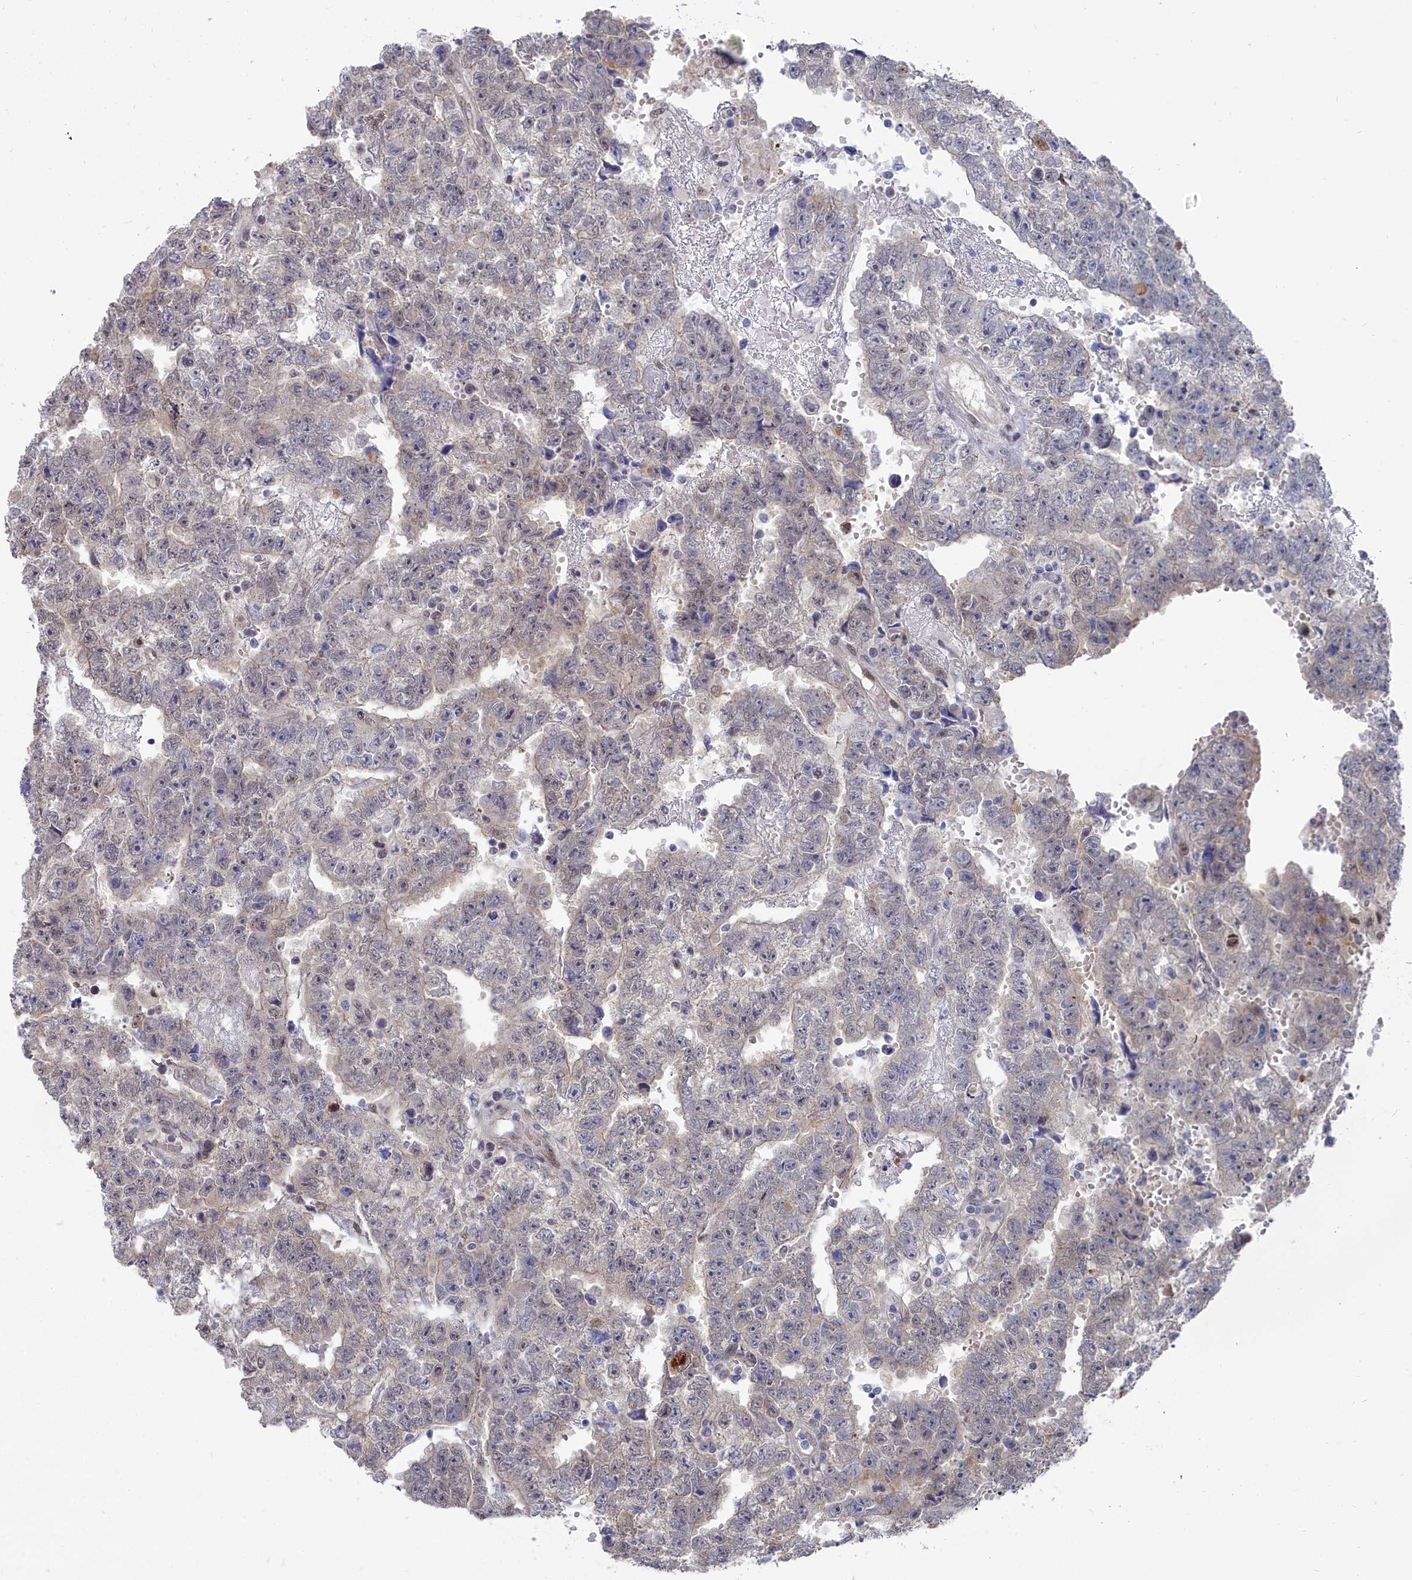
{"staining": {"intensity": "negative", "quantity": "none", "location": "none"}, "tissue": "testis cancer", "cell_type": "Tumor cells", "image_type": "cancer", "snomed": [{"axis": "morphology", "description": "Carcinoma, Embryonal, NOS"}, {"axis": "topography", "description": "Testis"}], "caption": "Testis cancer stained for a protein using IHC demonstrates no staining tumor cells.", "gene": "RPS27A", "patient": {"sex": "male", "age": 25}}